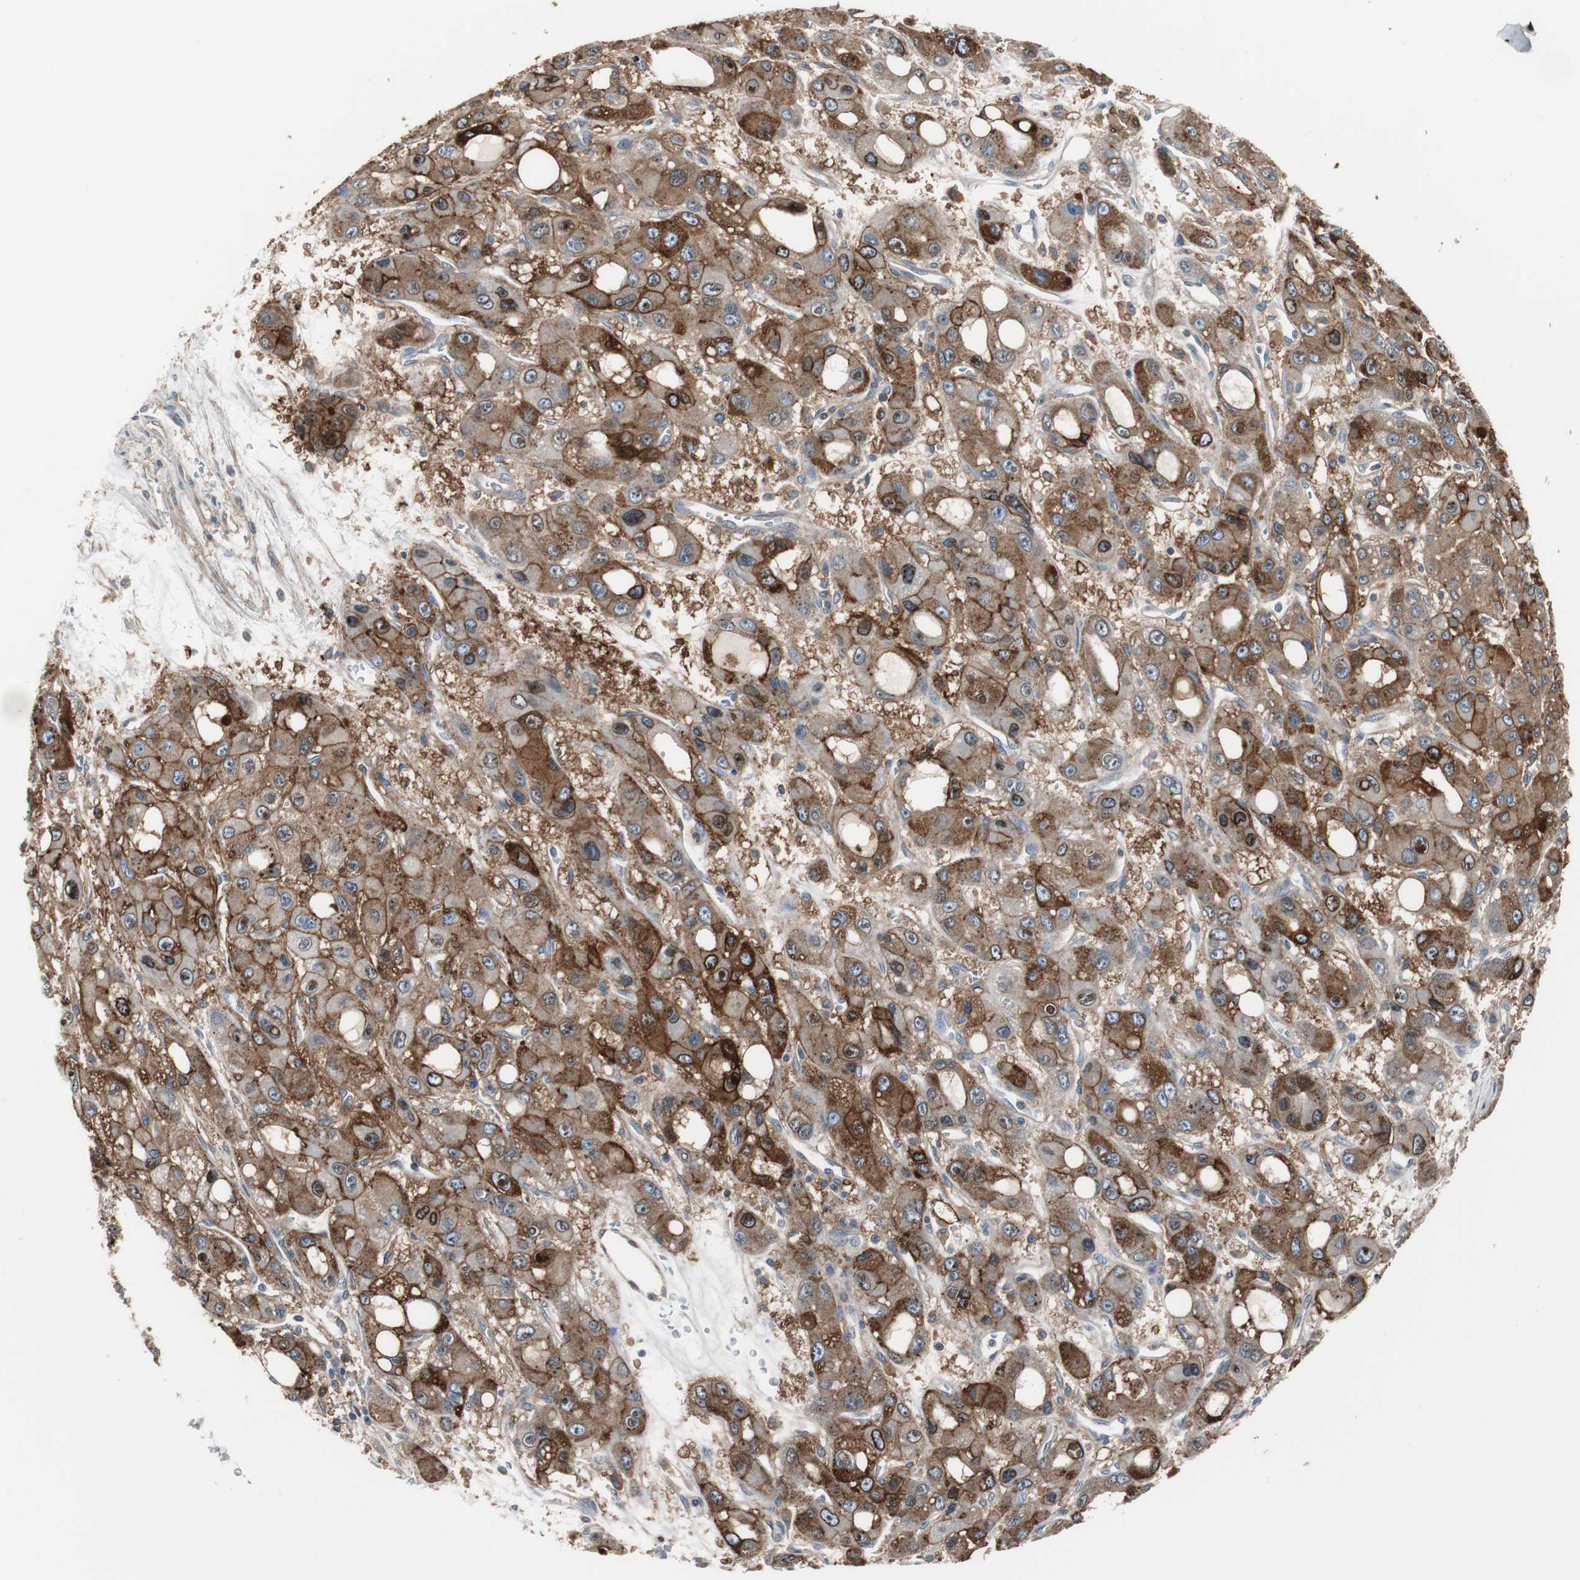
{"staining": {"intensity": "strong", "quantity": ">75%", "location": "cytoplasmic/membranous,nuclear"}, "tissue": "liver cancer", "cell_type": "Tumor cells", "image_type": "cancer", "snomed": [{"axis": "morphology", "description": "Carcinoma, Hepatocellular, NOS"}, {"axis": "topography", "description": "Liver"}], "caption": "The image reveals a brown stain indicating the presence of a protein in the cytoplasmic/membranous and nuclear of tumor cells in liver hepatocellular carcinoma. (DAB (3,3'-diaminobenzidine) IHC, brown staining for protein, blue staining for nuclei).", "gene": "ANXA4", "patient": {"sex": "male", "age": 55}}